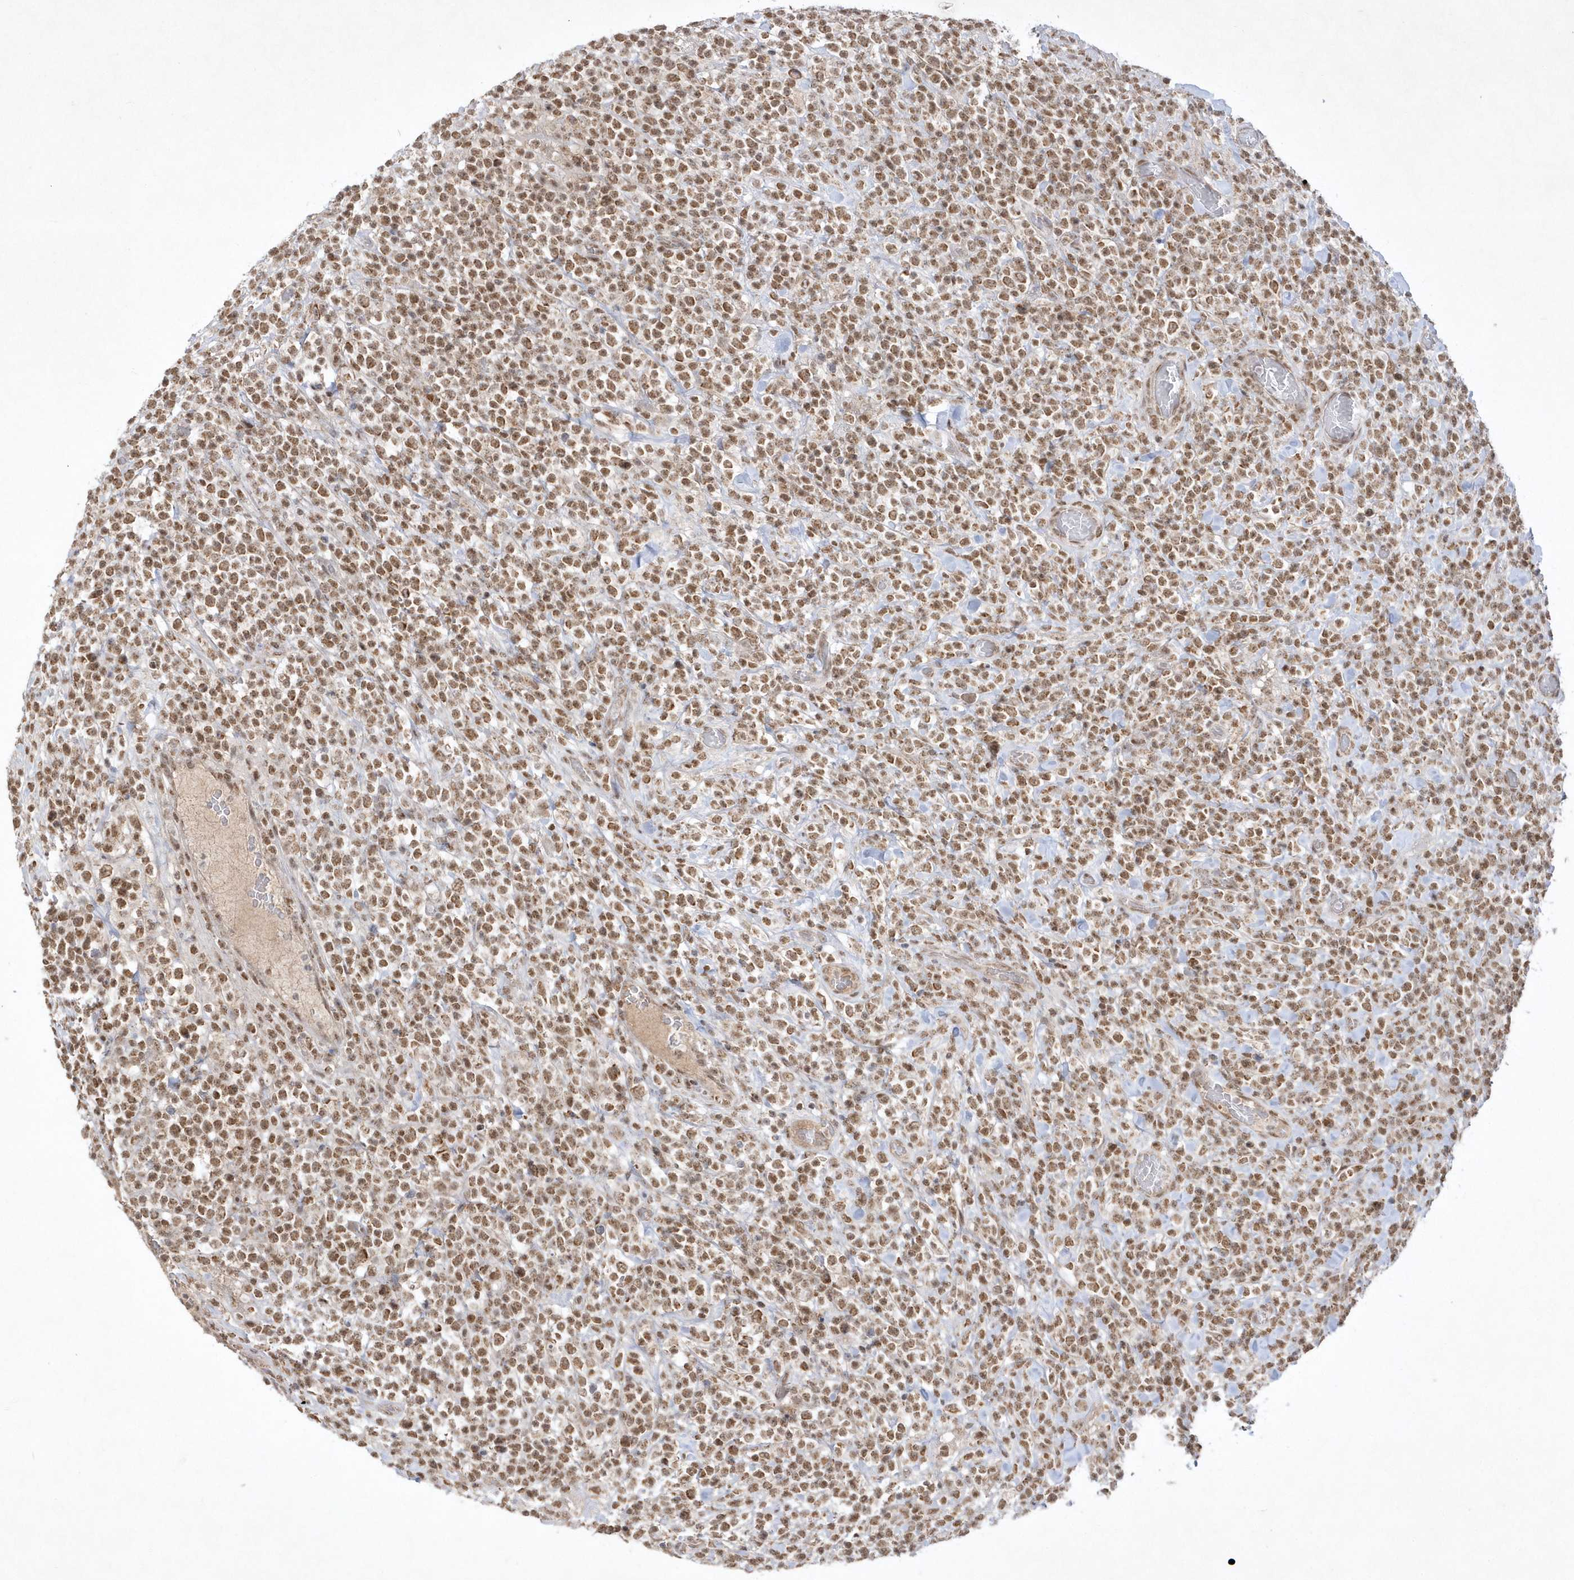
{"staining": {"intensity": "moderate", "quantity": ">75%", "location": "nuclear"}, "tissue": "lymphoma", "cell_type": "Tumor cells", "image_type": "cancer", "snomed": [{"axis": "morphology", "description": "Malignant lymphoma, non-Hodgkin's type, High grade"}, {"axis": "topography", "description": "Colon"}], "caption": "Immunohistochemistry (IHC) of human malignant lymphoma, non-Hodgkin's type (high-grade) reveals medium levels of moderate nuclear positivity in approximately >75% of tumor cells.", "gene": "CPSF3", "patient": {"sex": "female", "age": 53}}